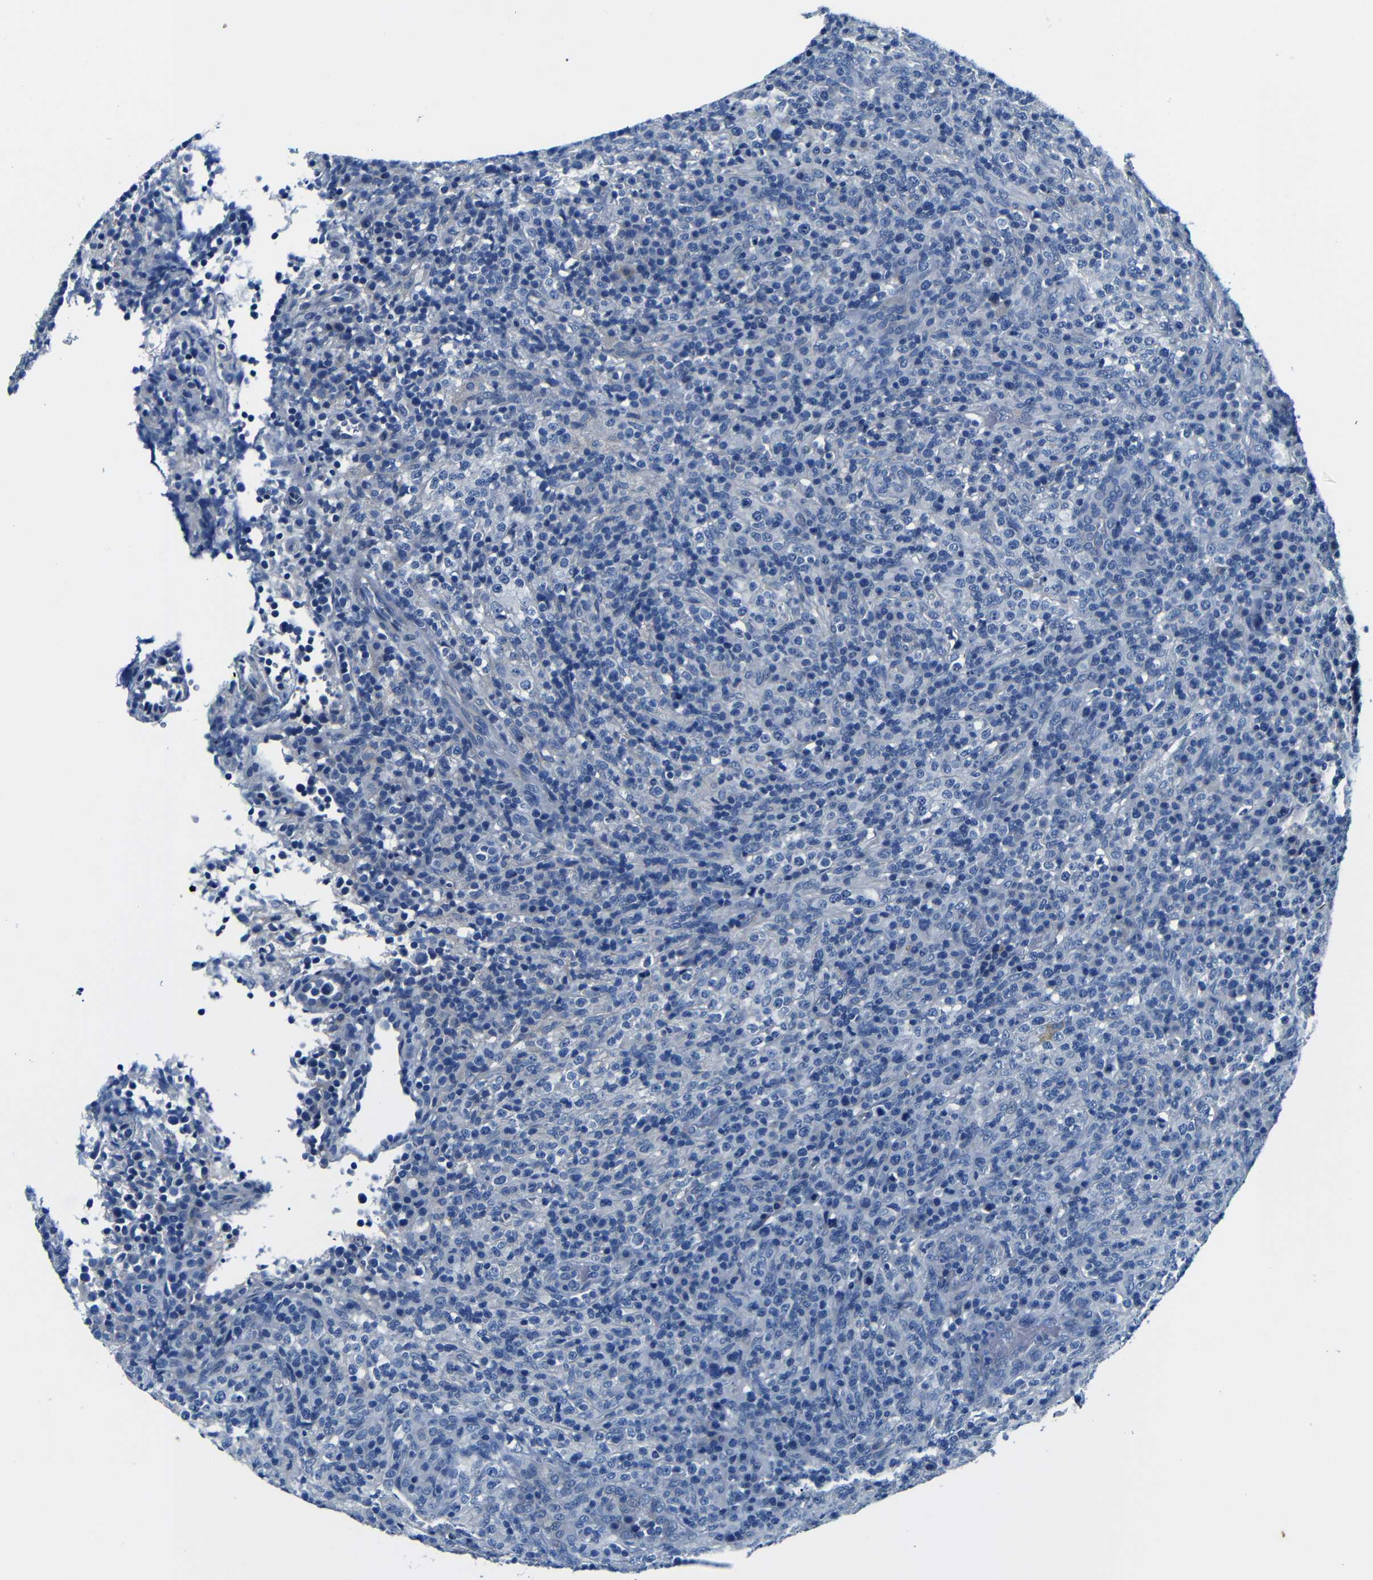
{"staining": {"intensity": "negative", "quantity": "none", "location": "none"}, "tissue": "lymphoma", "cell_type": "Tumor cells", "image_type": "cancer", "snomed": [{"axis": "morphology", "description": "Malignant lymphoma, non-Hodgkin's type, High grade"}, {"axis": "topography", "description": "Lymph node"}], "caption": "Tumor cells show no significant positivity in malignant lymphoma, non-Hodgkin's type (high-grade).", "gene": "TNFAIP1", "patient": {"sex": "female", "age": 76}}